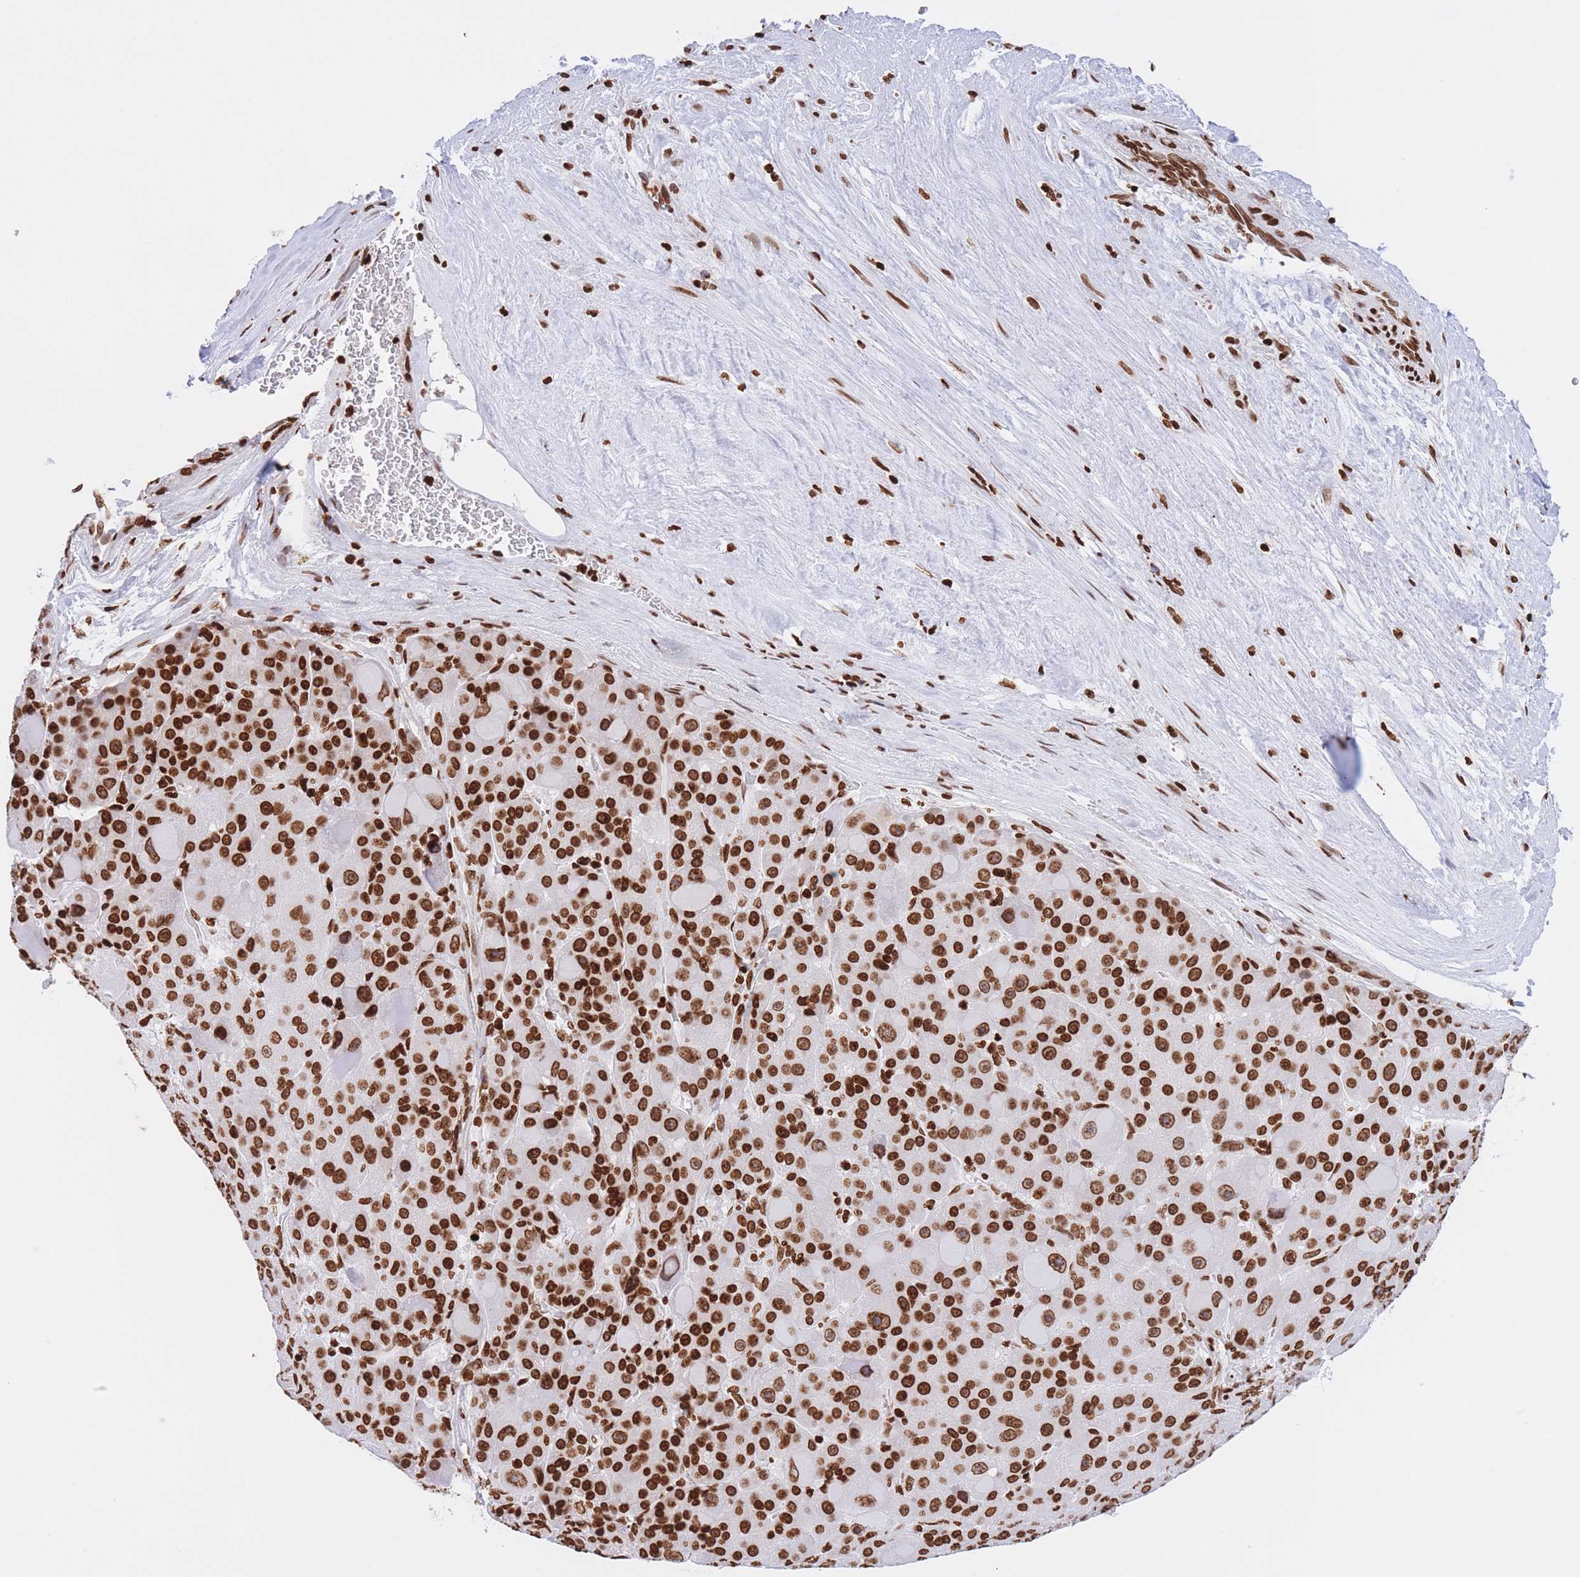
{"staining": {"intensity": "strong", "quantity": ">75%", "location": "nuclear"}, "tissue": "liver cancer", "cell_type": "Tumor cells", "image_type": "cancer", "snomed": [{"axis": "morphology", "description": "Carcinoma, Hepatocellular, NOS"}, {"axis": "topography", "description": "Liver"}], "caption": "IHC of human liver hepatocellular carcinoma displays high levels of strong nuclear staining in about >75% of tumor cells. Nuclei are stained in blue.", "gene": "H2BC11", "patient": {"sex": "male", "age": 76}}